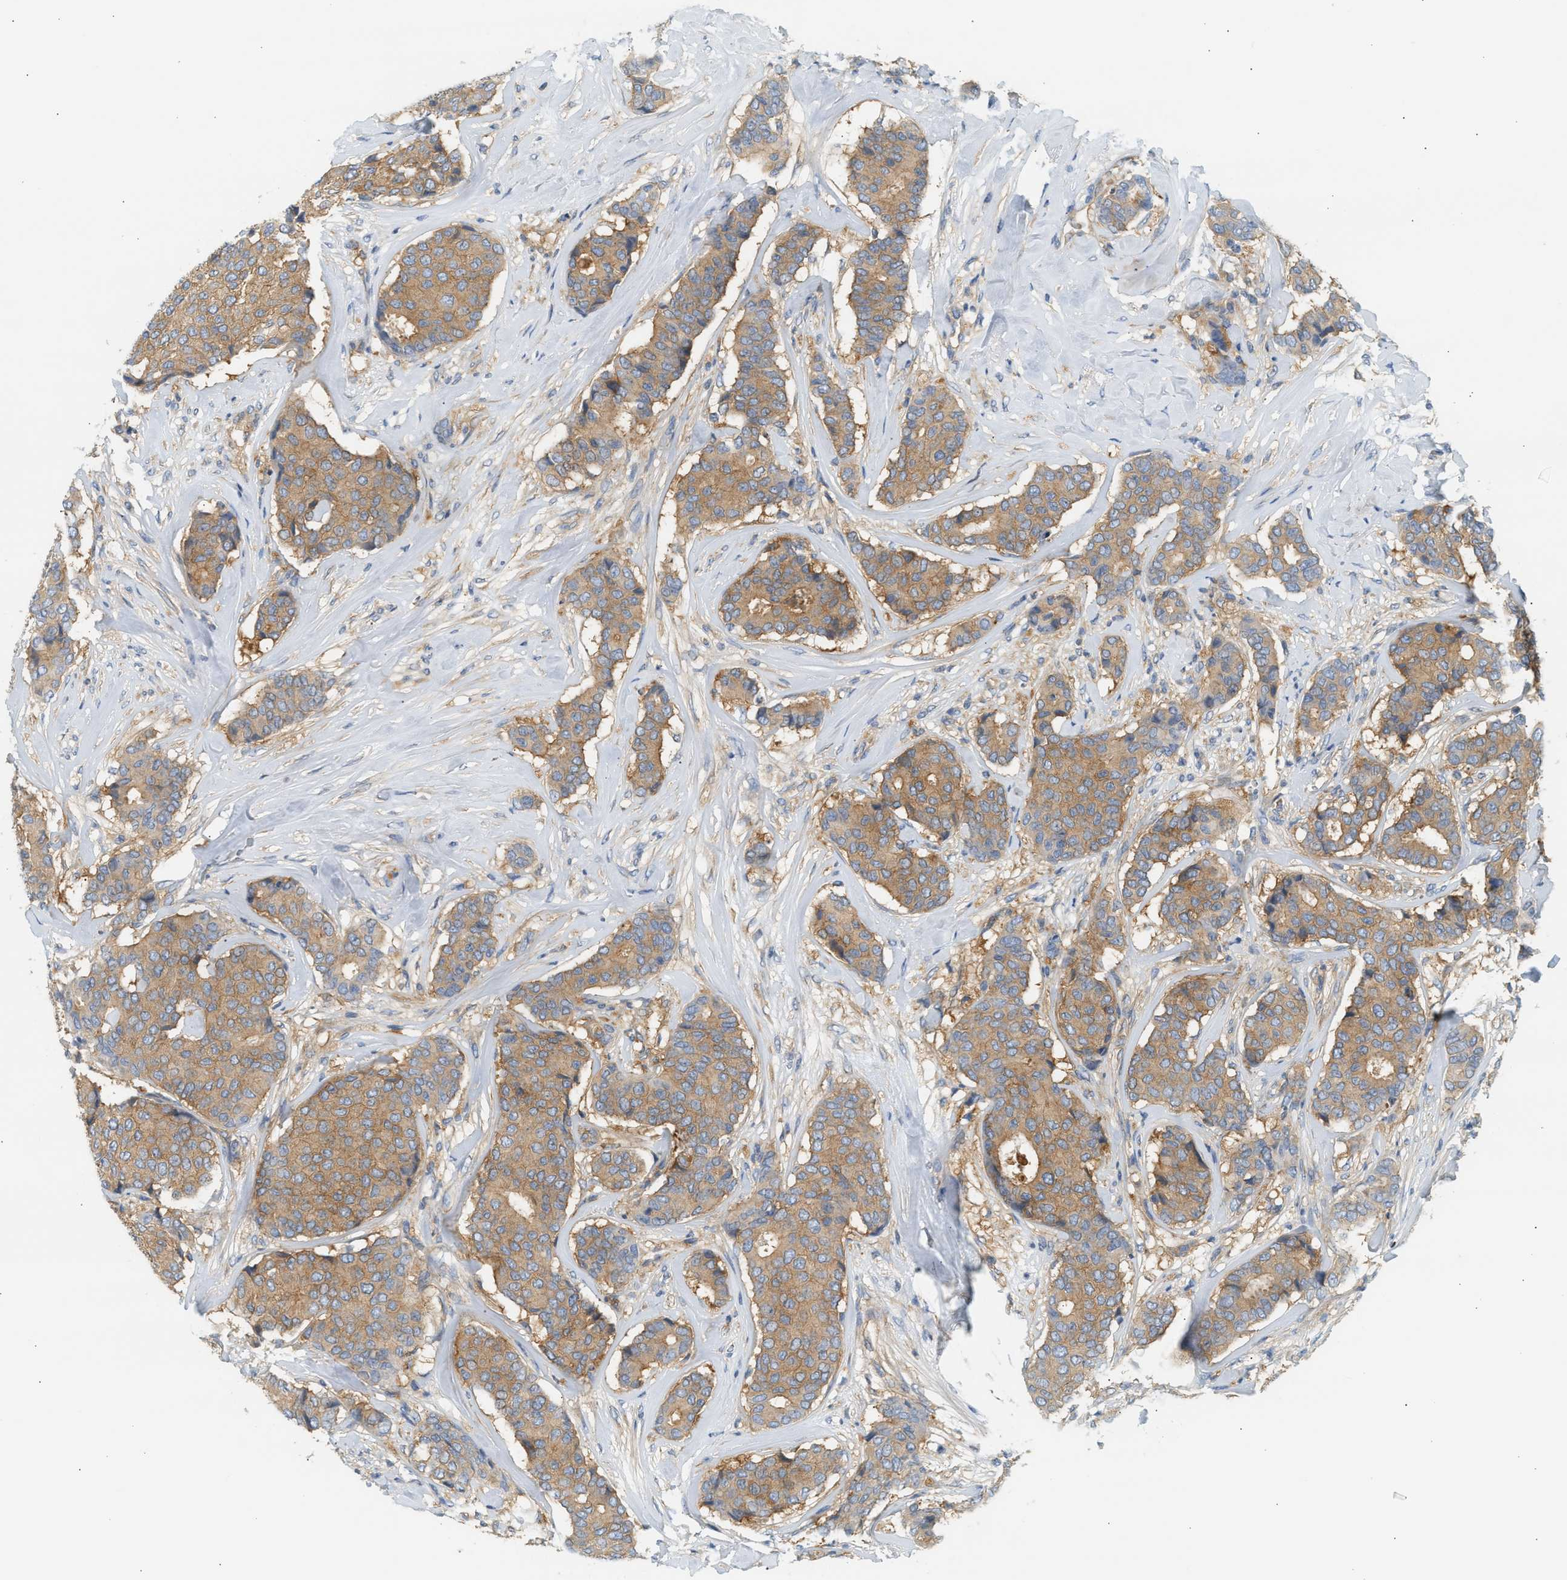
{"staining": {"intensity": "moderate", "quantity": ">75%", "location": "cytoplasmic/membranous"}, "tissue": "breast cancer", "cell_type": "Tumor cells", "image_type": "cancer", "snomed": [{"axis": "morphology", "description": "Duct carcinoma"}, {"axis": "topography", "description": "Breast"}], "caption": "A medium amount of moderate cytoplasmic/membranous expression is seen in approximately >75% of tumor cells in infiltrating ductal carcinoma (breast) tissue. The staining was performed using DAB (3,3'-diaminobenzidine), with brown indicating positive protein expression. Nuclei are stained blue with hematoxylin.", "gene": "PAFAH1B1", "patient": {"sex": "female", "age": 75}}